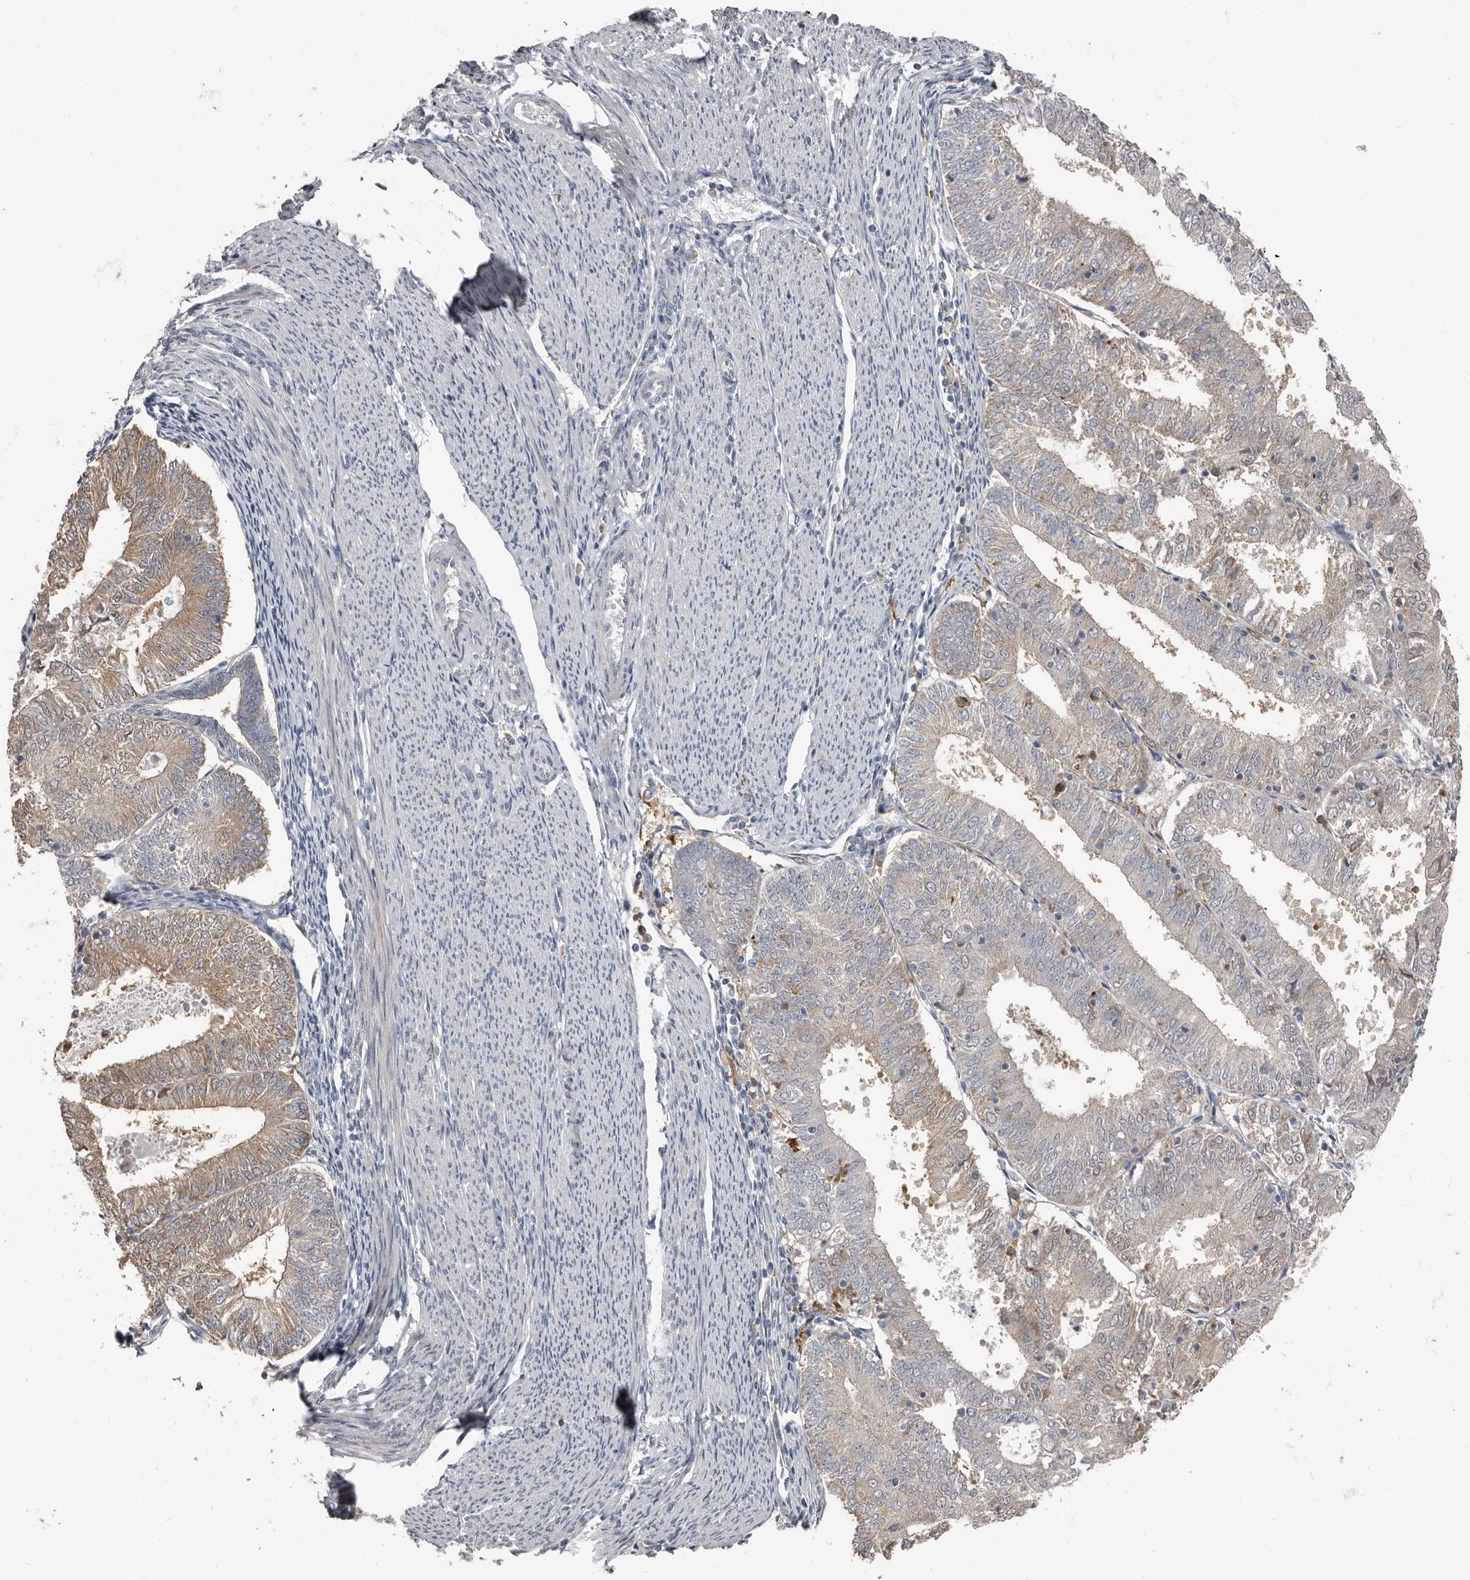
{"staining": {"intensity": "moderate", "quantity": "25%-75%", "location": "cytoplasmic/membranous"}, "tissue": "endometrial cancer", "cell_type": "Tumor cells", "image_type": "cancer", "snomed": [{"axis": "morphology", "description": "Adenocarcinoma, NOS"}, {"axis": "topography", "description": "Endometrium"}], "caption": "Adenocarcinoma (endometrial) was stained to show a protein in brown. There is medium levels of moderate cytoplasmic/membranous expression in approximately 25%-75% of tumor cells. The staining is performed using DAB (3,3'-diaminobenzidine) brown chromogen to label protein expression. The nuclei are counter-stained blue using hematoxylin.", "gene": "KCNJ8", "patient": {"sex": "female", "age": 57}}